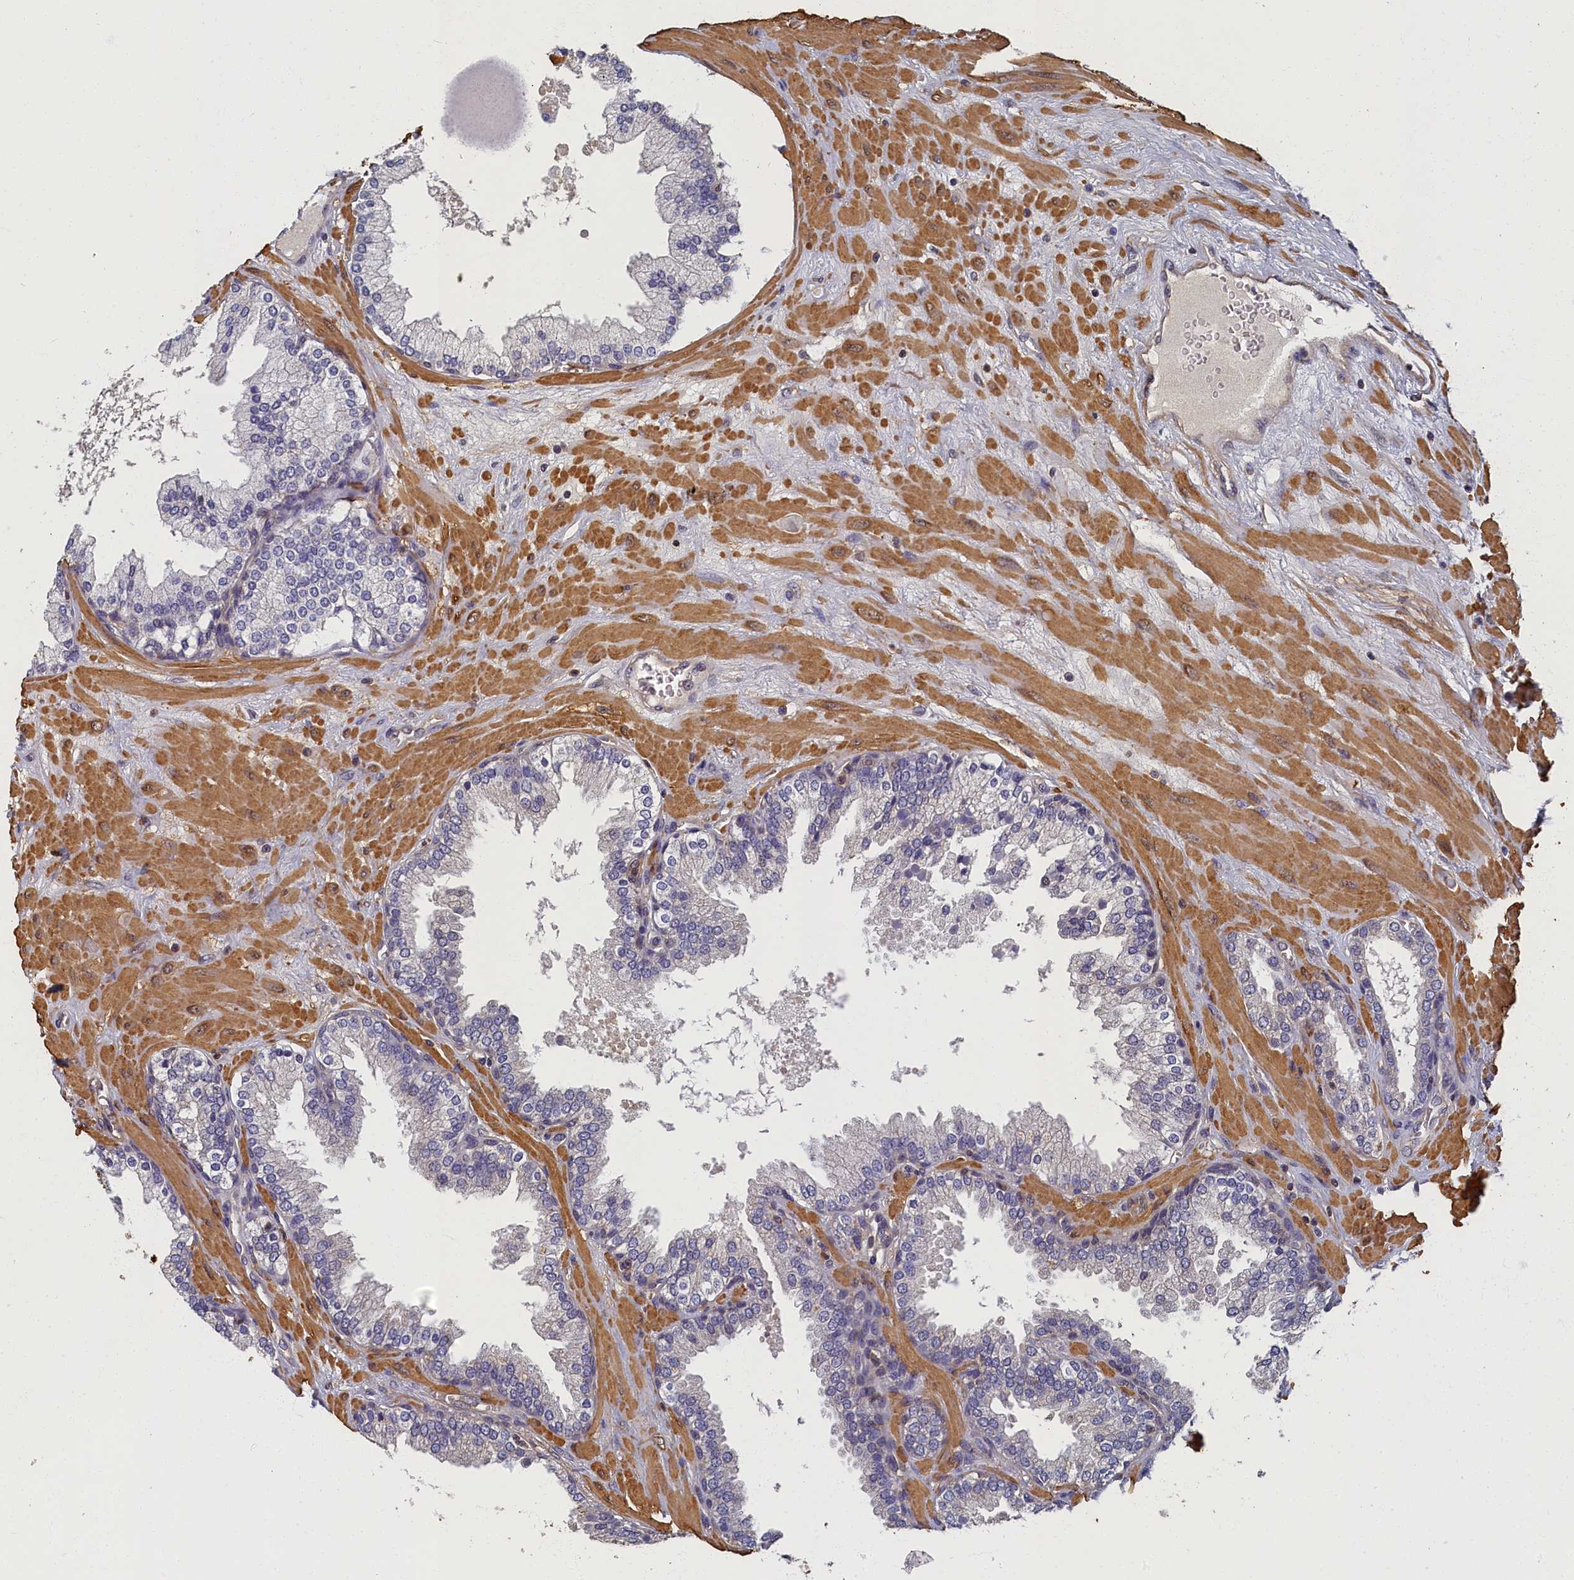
{"staining": {"intensity": "negative", "quantity": "none", "location": "none"}, "tissue": "prostate", "cell_type": "Glandular cells", "image_type": "normal", "snomed": [{"axis": "morphology", "description": "Normal tissue, NOS"}, {"axis": "topography", "description": "Prostate"}], "caption": "This micrograph is of benign prostate stained with immunohistochemistry (IHC) to label a protein in brown with the nuclei are counter-stained blue. There is no positivity in glandular cells.", "gene": "TBCB", "patient": {"sex": "male", "age": 51}}